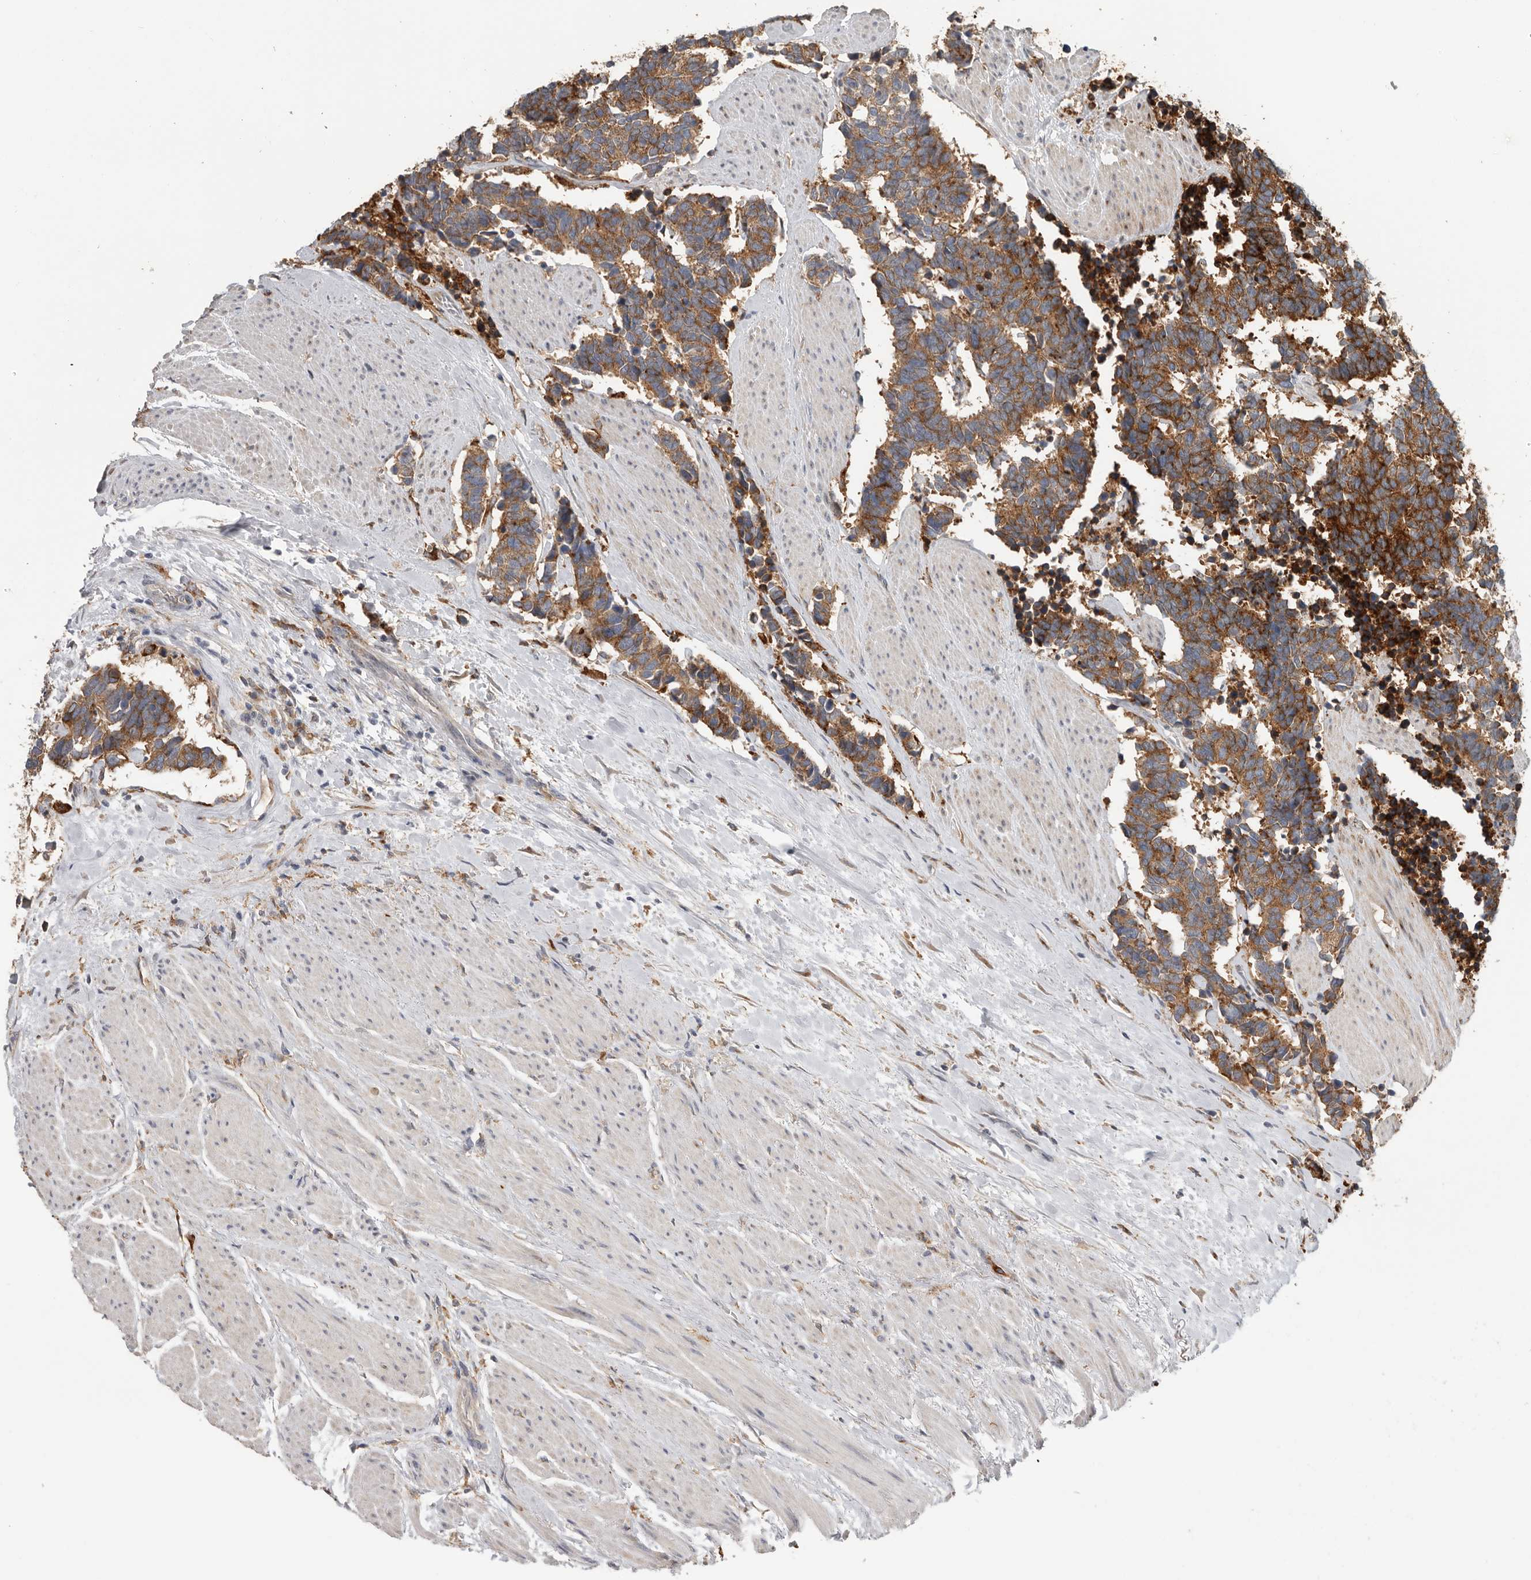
{"staining": {"intensity": "moderate", "quantity": ">75%", "location": "cytoplasmic/membranous"}, "tissue": "carcinoid", "cell_type": "Tumor cells", "image_type": "cancer", "snomed": [{"axis": "morphology", "description": "Carcinoma, NOS"}, {"axis": "morphology", "description": "Carcinoid, malignant, NOS"}, {"axis": "topography", "description": "Urinary bladder"}], "caption": "Protein staining of carcinoma tissue displays moderate cytoplasmic/membranous staining in approximately >75% of tumor cells.", "gene": "TFRC", "patient": {"sex": "male", "age": 57}}